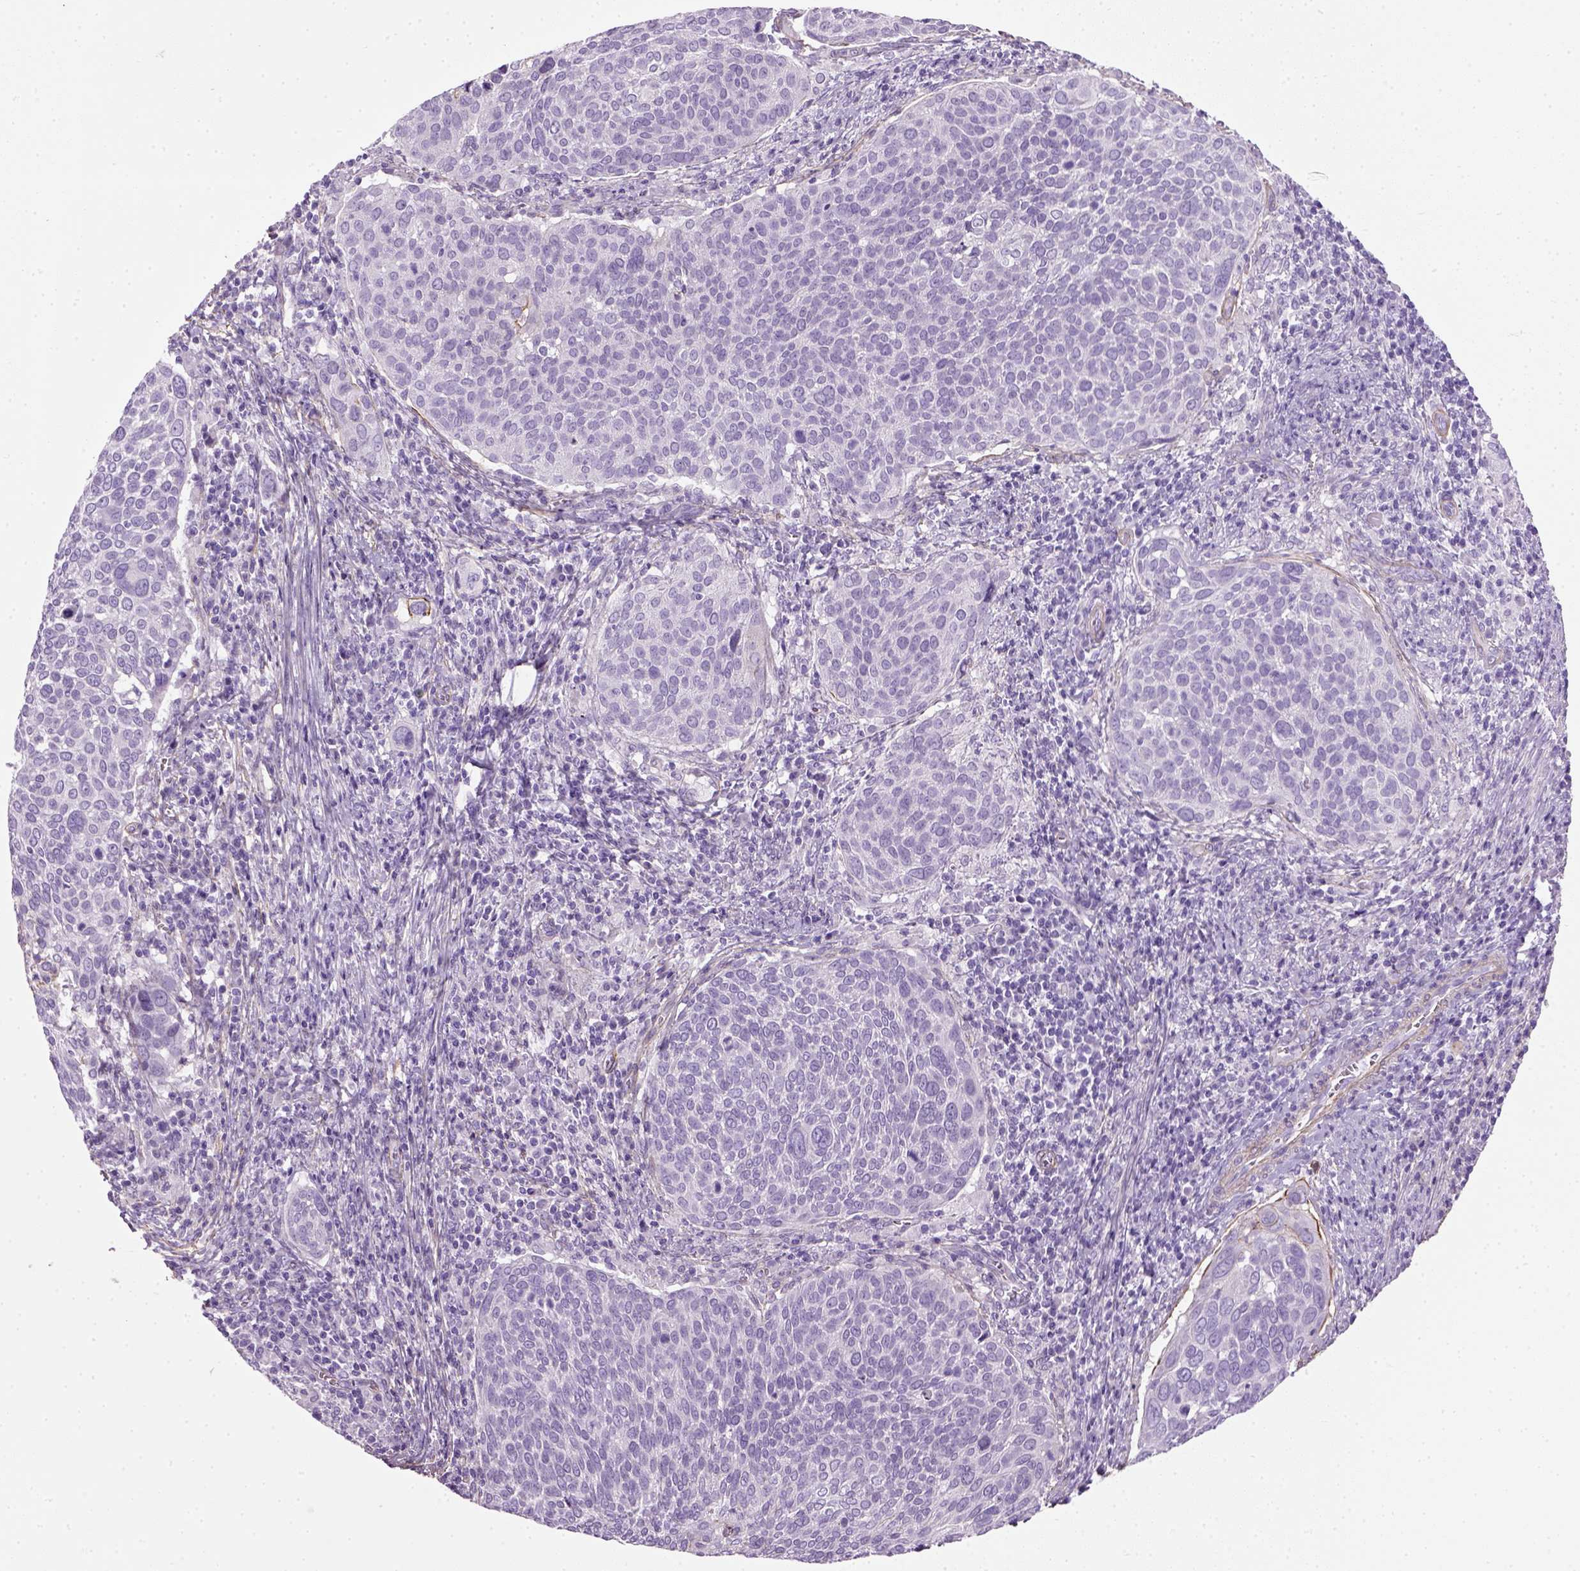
{"staining": {"intensity": "negative", "quantity": "none", "location": "none"}, "tissue": "cervical cancer", "cell_type": "Tumor cells", "image_type": "cancer", "snomed": [{"axis": "morphology", "description": "Squamous cell carcinoma, NOS"}, {"axis": "topography", "description": "Cervix"}], "caption": "Tumor cells show no significant protein expression in cervical cancer. The staining is performed using DAB (3,3'-diaminobenzidine) brown chromogen with nuclei counter-stained in using hematoxylin.", "gene": "FAM161A", "patient": {"sex": "female", "age": 39}}